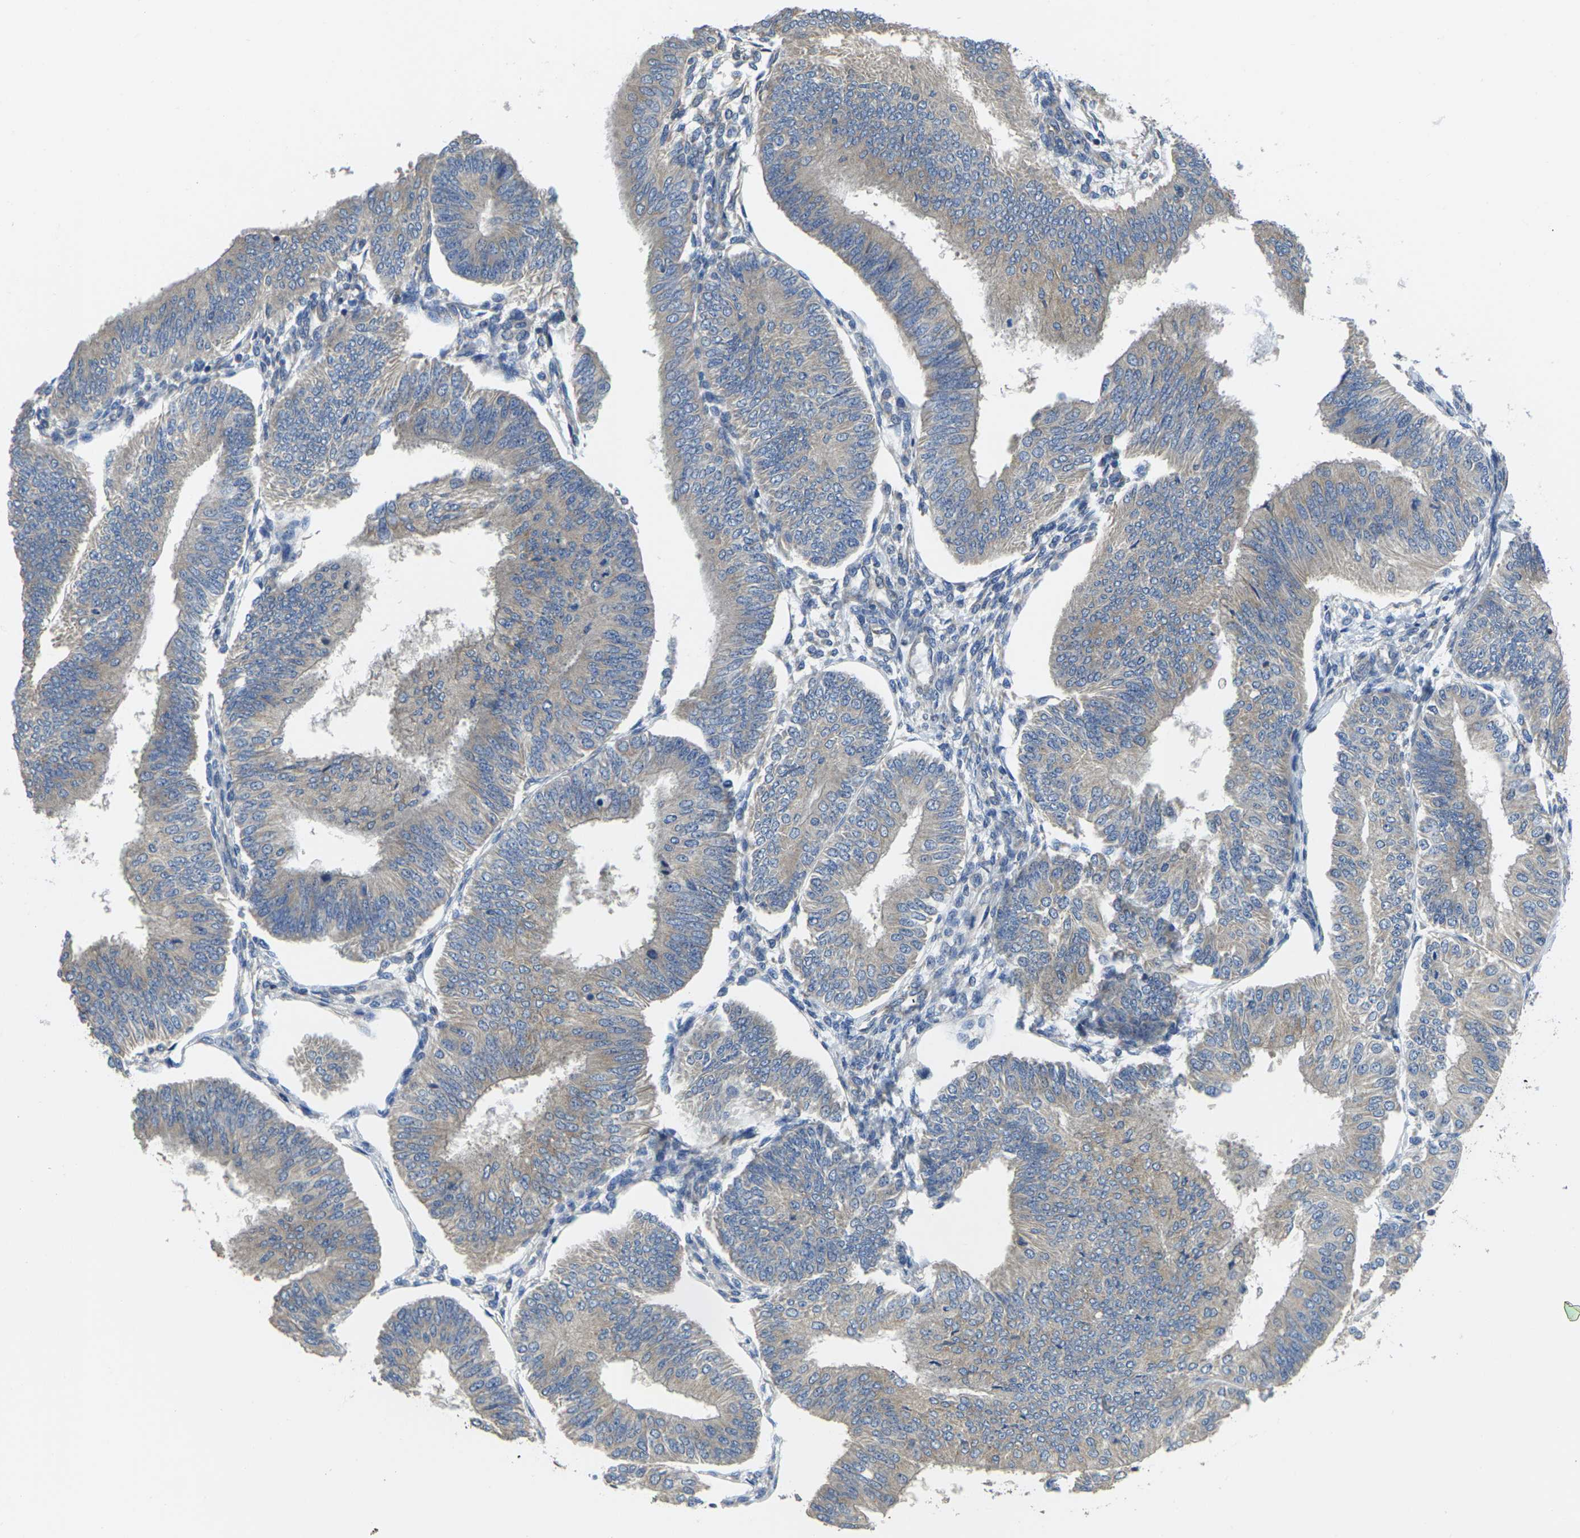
{"staining": {"intensity": "weak", "quantity": "25%-75%", "location": "cytoplasmic/membranous"}, "tissue": "endometrial cancer", "cell_type": "Tumor cells", "image_type": "cancer", "snomed": [{"axis": "morphology", "description": "Adenocarcinoma, NOS"}, {"axis": "topography", "description": "Endometrium"}], "caption": "A histopathology image of human endometrial adenocarcinoma stained for a protein reveals weak cytoplasmic/membranous brown staining in tumor cells.", "gene": "TMCC2", "patient": {"sex": "female", "age": 58}}